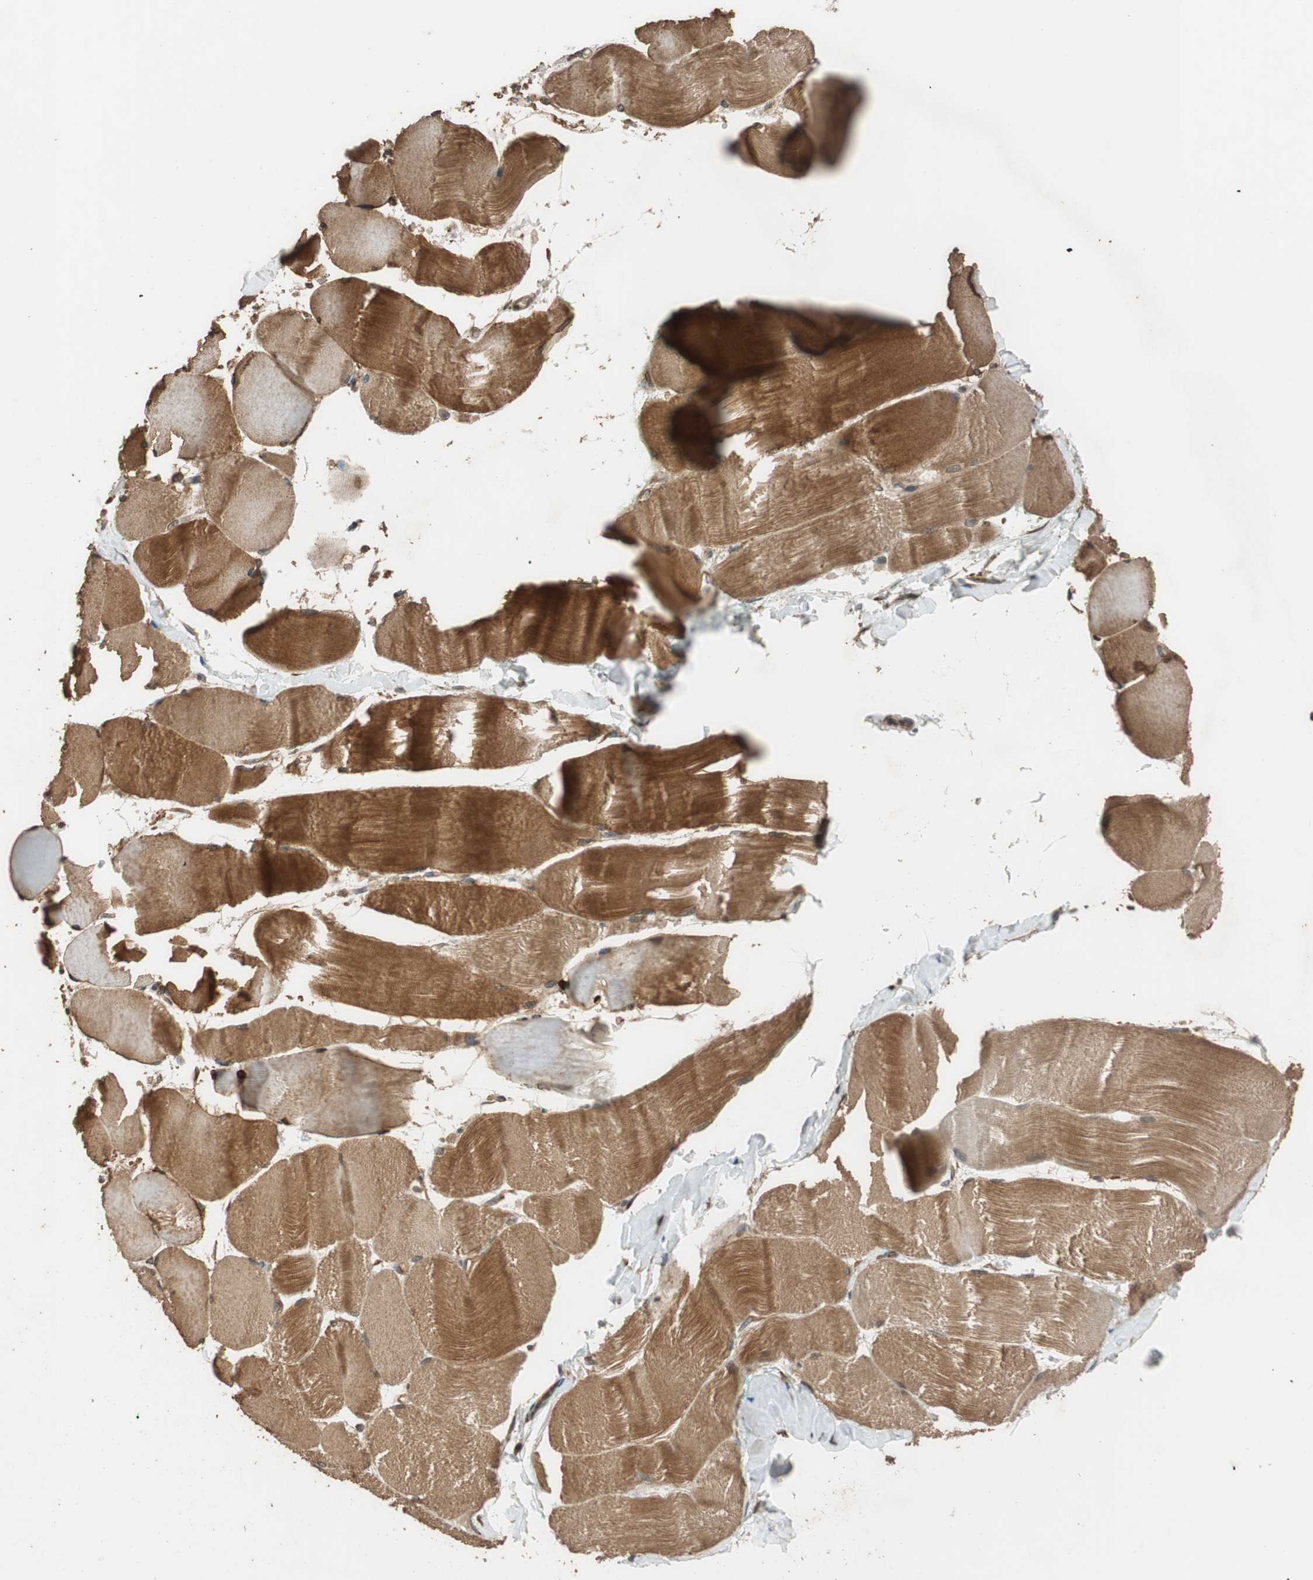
{"staining": {"intensity": "moderate", "quantity": ">75%", "location": "cytoplasmic/membranous"}, "tissue": "skeletal muscle", "cell_type": "Myocytes", "image_type": "normal", "snomed": [{"axis": "morphology", "description": "Normal tissue, NOS"}, {"axis": "morphology", "description": "Squamous cell carcinoma, NOS"}, {"axis": "topography", "description": "Skeletal muscle"}], "caption": "Immunohistochemistry (IHC) image of normal skeletal muscle: skeletal muscle stained using IHC reveals medium levels of moderate protein expression localized specifically in the cytoplasmic/membranous of myocytes, appearing as a cytoplasmic/membranous brown color.", "gene": "MST1R", "patient": {"sex": "male", "age": 51}}